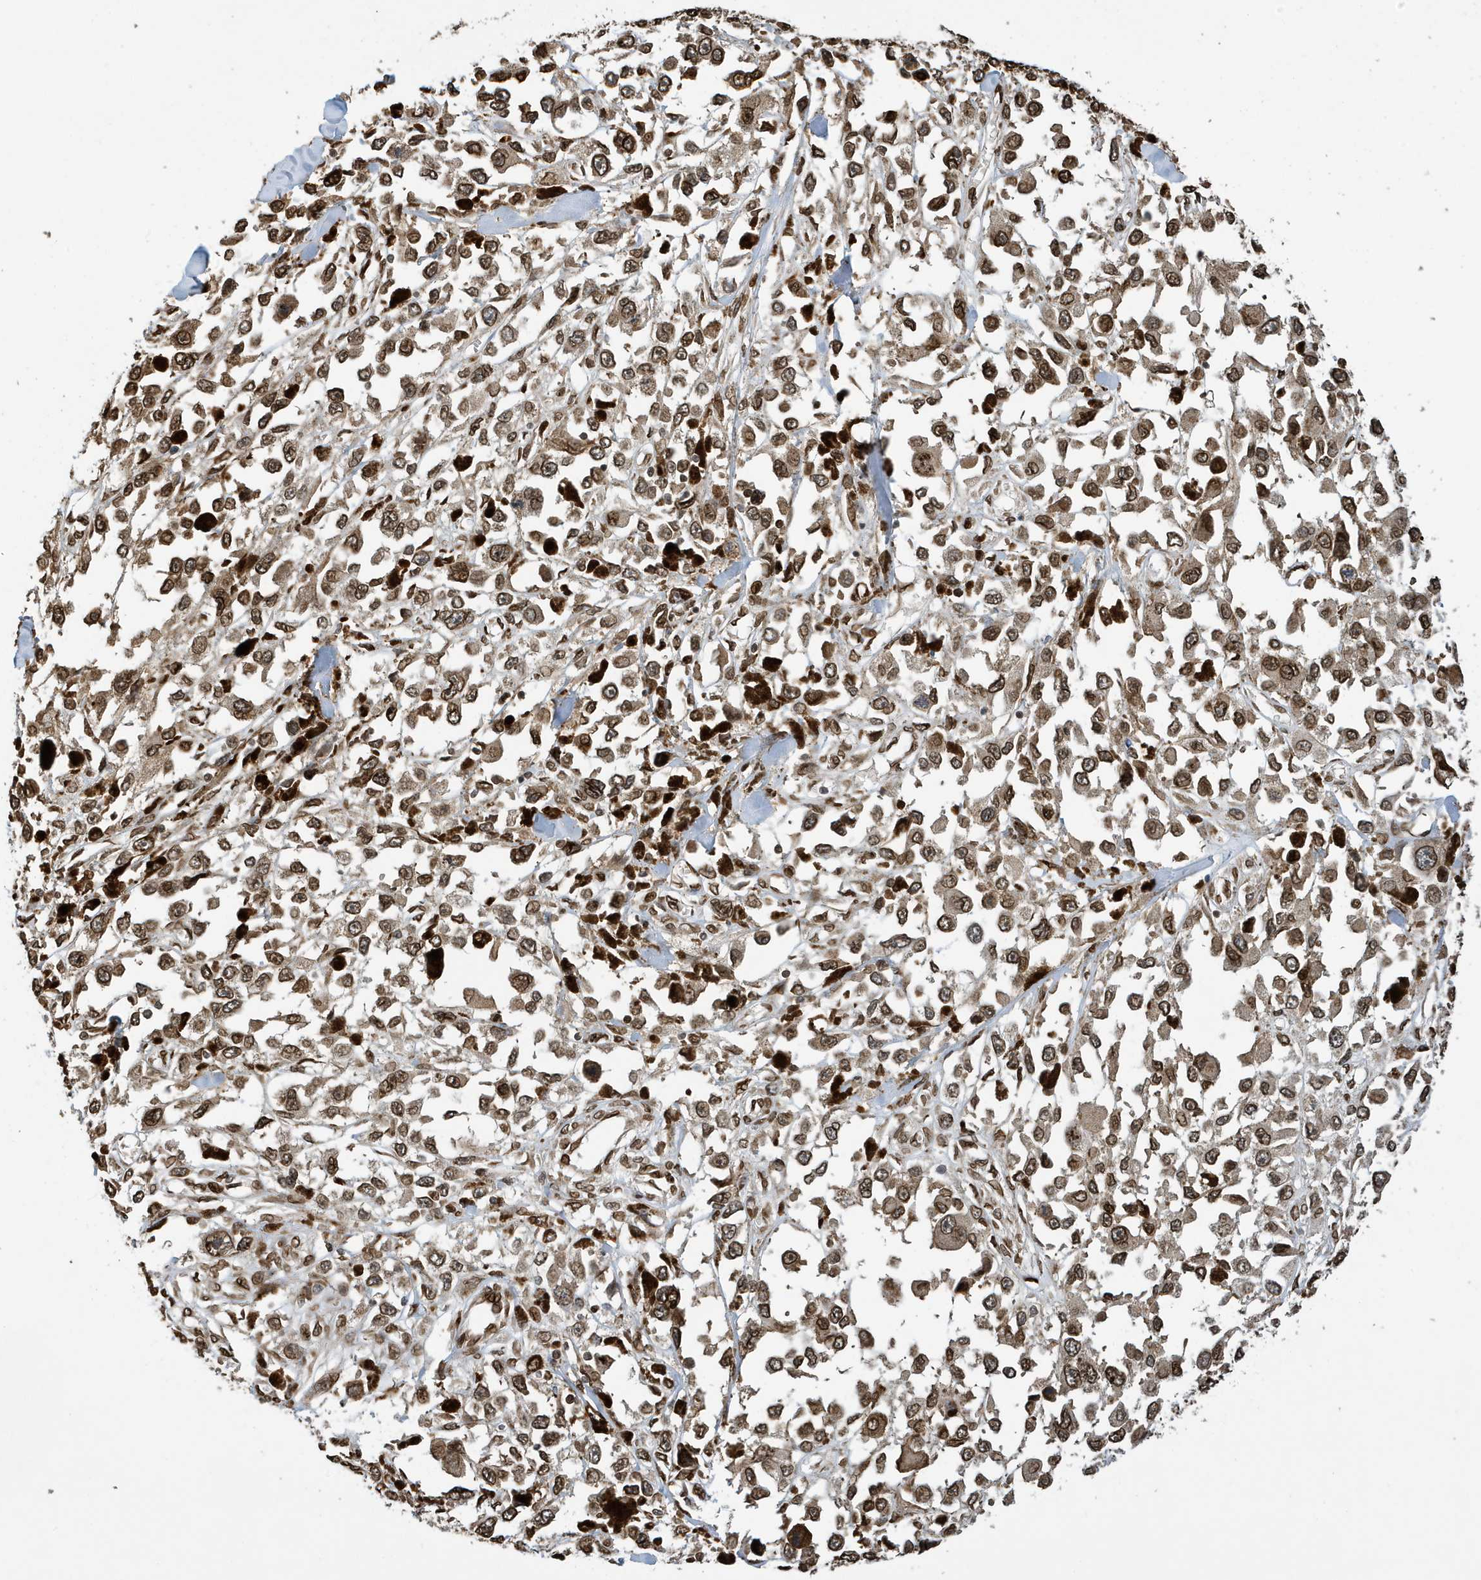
{"staining": {"intensity": "strong", "quantity": ">75%", "location": "nuclear"}, "tissue": "melanoma", "cell_type": "Tumor cells", "image_type": "cancer", "snomed": [{"axis": "morphology", "description": "Malignant melanoma, Metastatic site"}, {"axis": "topography", "description": "Lymph node"}], "caption": "High-power microscopy captured an IHC micrograph of melanoma, revealing strong nuclear expression in about >75% of tumor cells.", "gene": "DUSP18", "patient": {"sex": "male", "age": 59}}